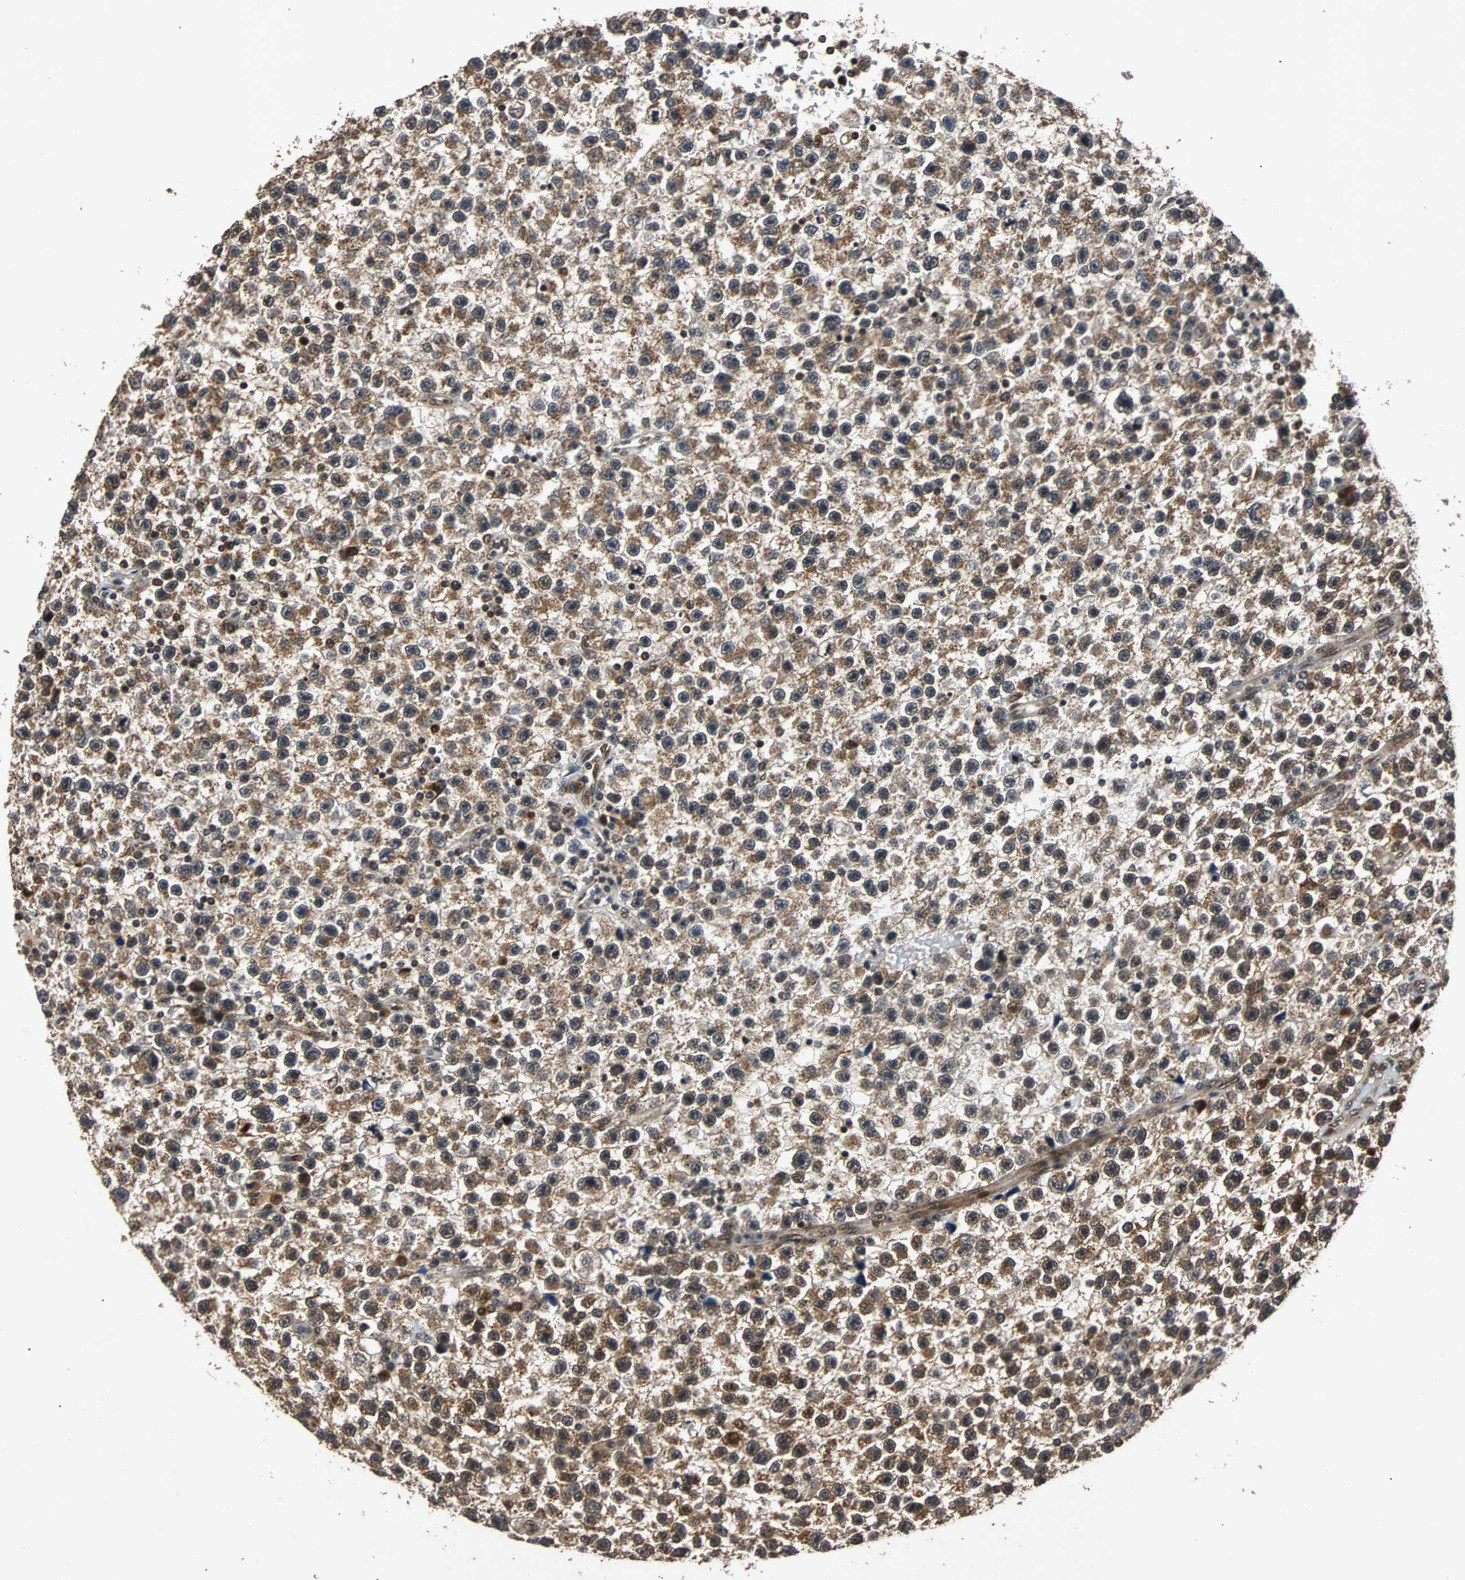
{"staining": {"intensity": "moderate", "quantity": ">75%", "location": "cytoplasmic/membranous"}, "tissue": "testis cancer", "cell_type": "Tumor cells", "image_type": "cancer", "snomed": [{"axis": "morphology", "description": "Seminoma, NOS"}, {"axis": "topography", "description": "Testis"}], "caption": "Brown immunohistochemical staining in human testis cancer (seminoma) displays moderate cytoplasmic/membranous staining in about >75% of tumor cells.", "gene": "USP31", "patient": {"sex": "male", "age": 33}}